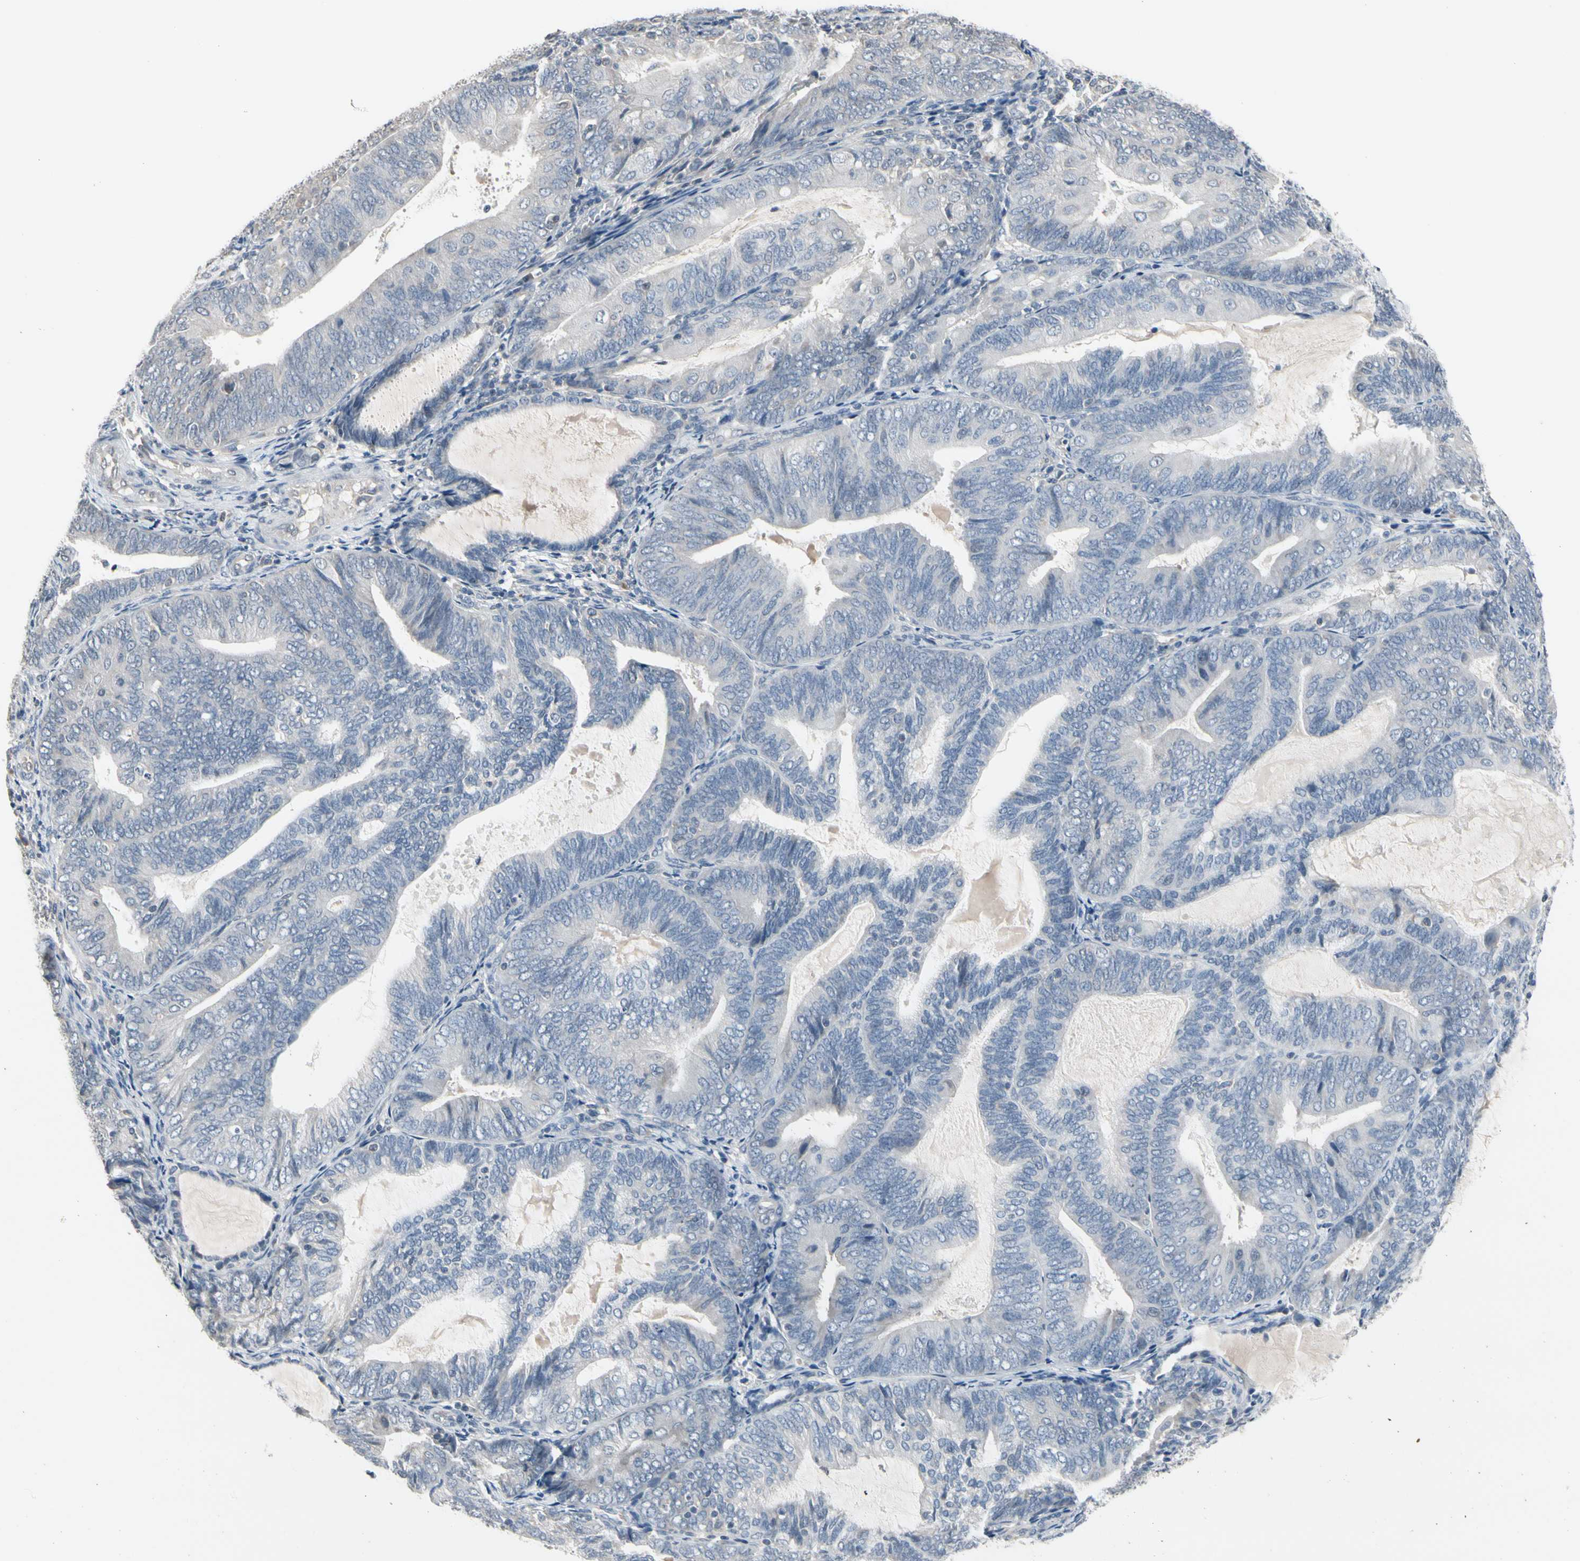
{"staining": {"intensity": "negative", "quantity": "none", "location": "none"}, "tissue": "endometrial cancer", "cell_type": "Tumor cells", "image_type": "cancer", "snomed": [{"axis": "morphology", "description": "Adenocarcinoma, NOS"}, {"axis": "topography", "description": "Endometrium"}], "caption": "There is no significant positivity in tumor cells of endometrial cancer.", "gene": "SV2A", "patient": {"sex": "female", "age": 81}}